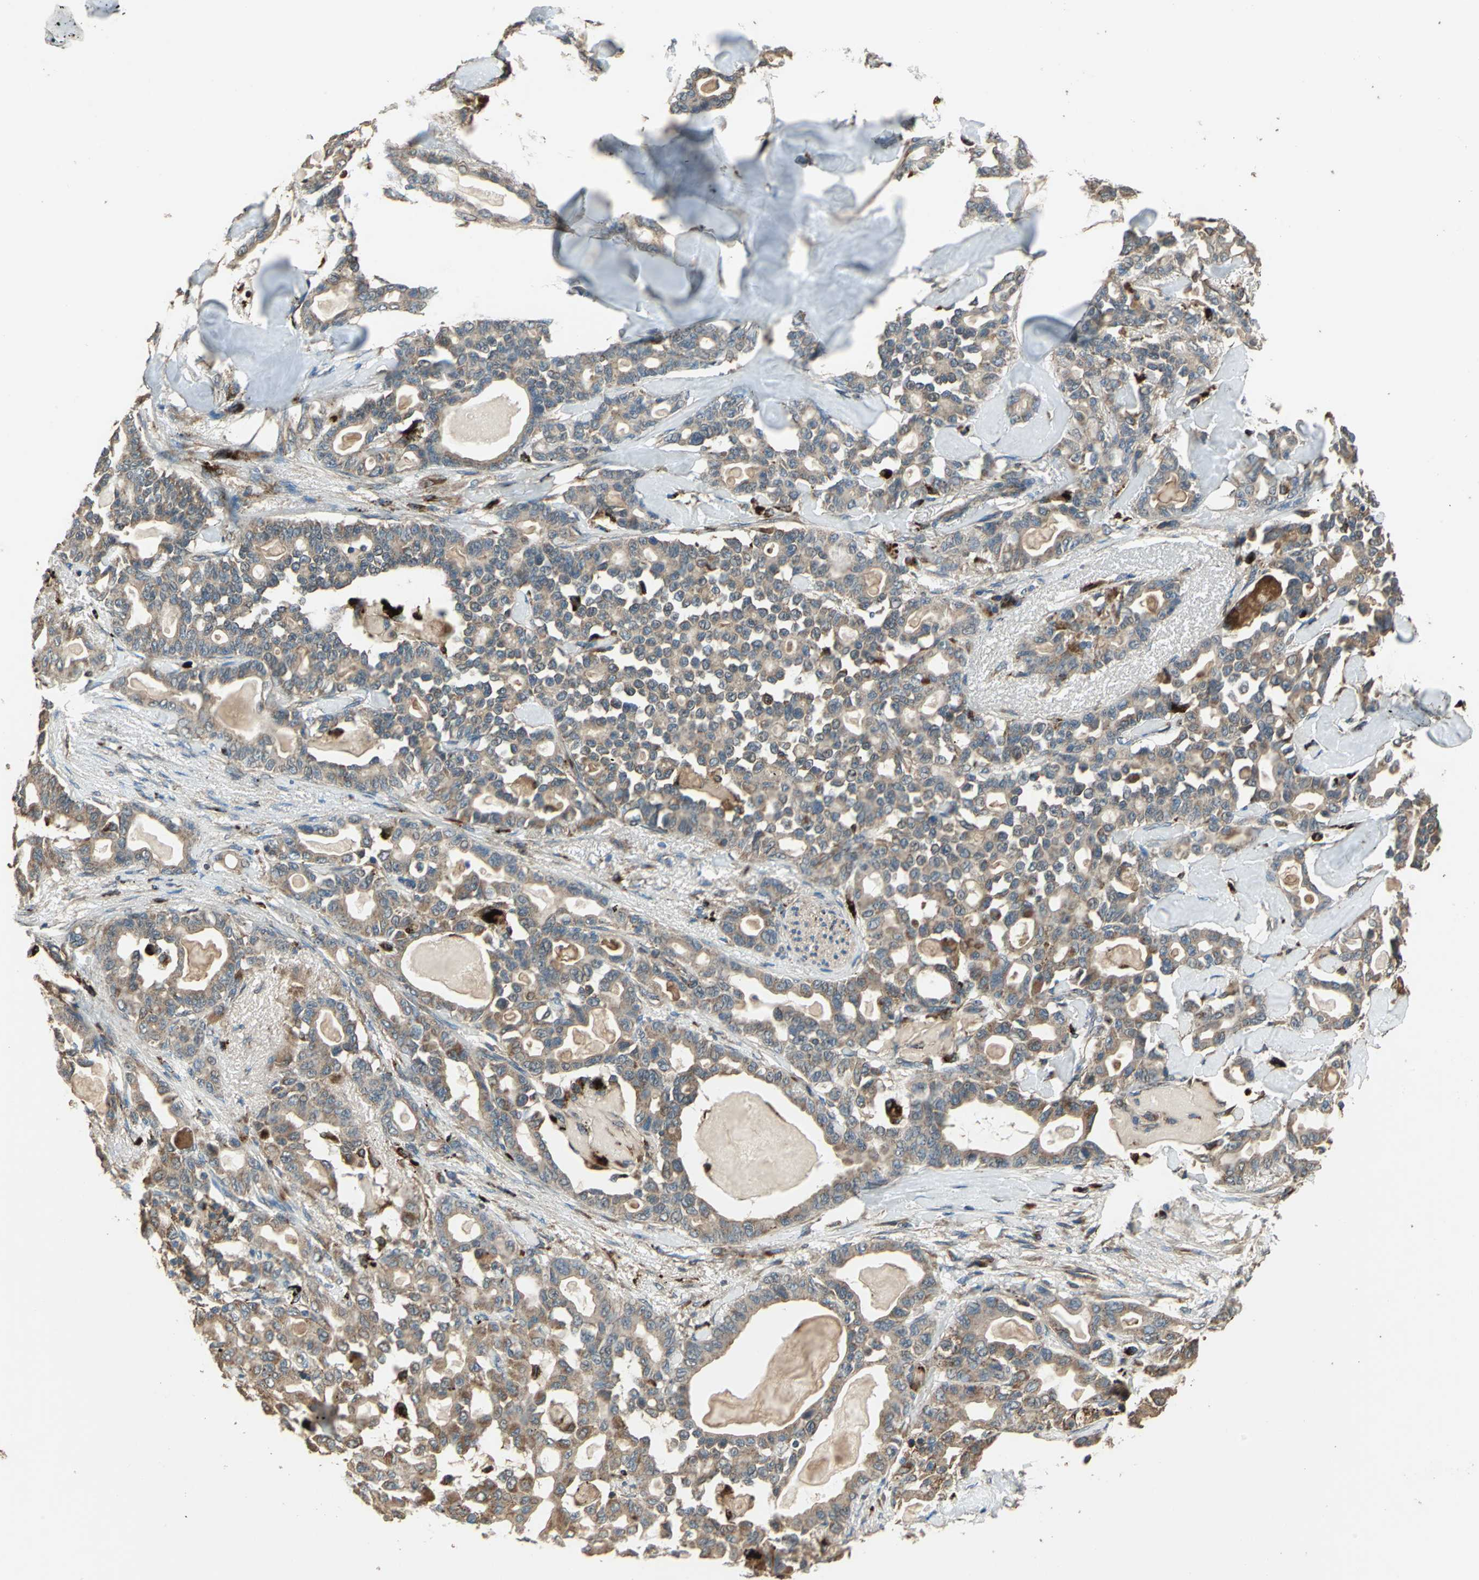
{"staining": {"intensity": "moderate", "quantity": ">75%", "location": "cytoplasmic/membranous"}, "tissue": "pancreatic cancer", "cell_type": "Tumor cells", "image_type": "cancer", "snomed": [{"axis": "morphology", "description": "Adenocarcinoma, NOS"}, {"axis": "topography", "description": "Pancreas"}], "caption": "This is an image of immunohistochemistry (IHC) staining of pancreatic adenocarcinoma, which shows moderate expression in the cytoplasmic/membranous of tumor cells.", "gene": "POLRMT", "patient": {"sex": "male", "age": 63}}